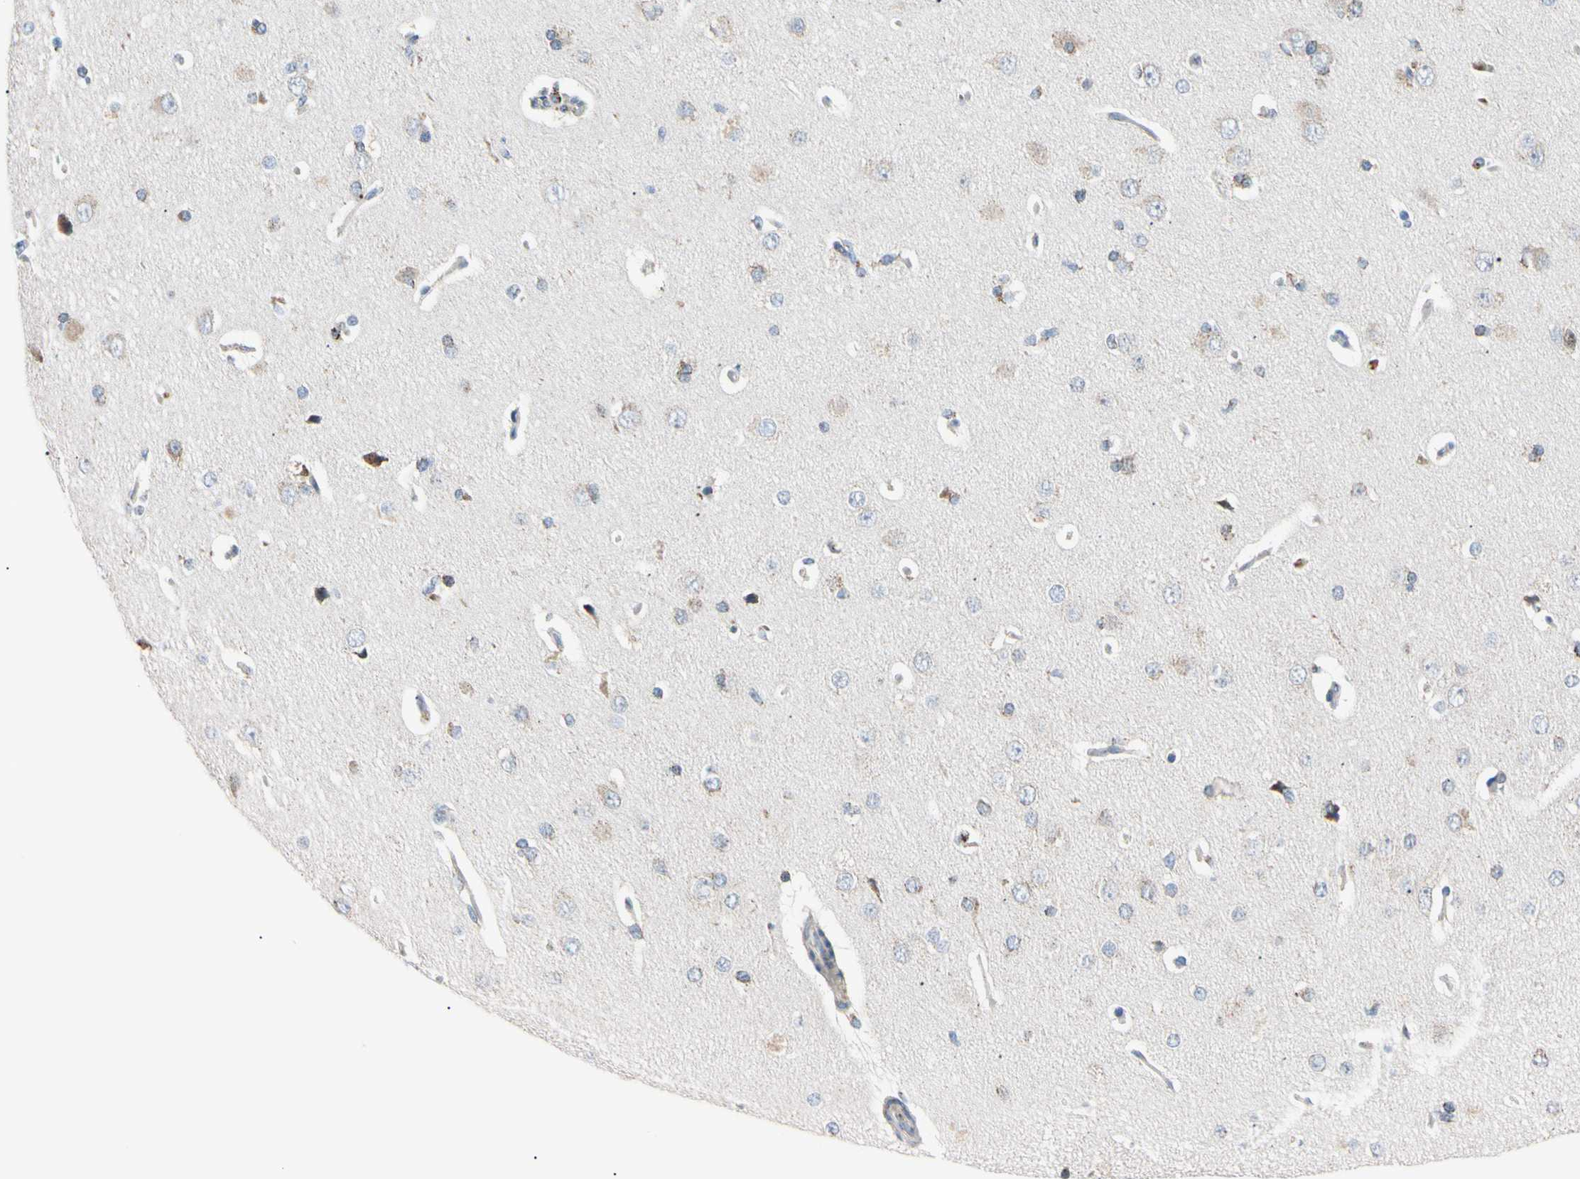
{"staining": {"intensity": "weak", "quantity": "25%-75%", "location": "cytoplasmic/membranous"}, "tissue": "cerebral cortex", "cell_type": "Endothelial cells", "image_type": "normal", "snomed": [{"axis": "morphology", "description": "Normal tissue, NOS"}, {"axis": "topography", "description": "Cerebral cortex"}], "caption": "Brown immunohistochemical staining in unremarkable human cerebral cortex demonstrates weak cytoplasmic/membranous positivity in approximately 25%-75% of endothelial cells.", "gene": "CLPP", "patient": {"sex": "male", "age": 62}}